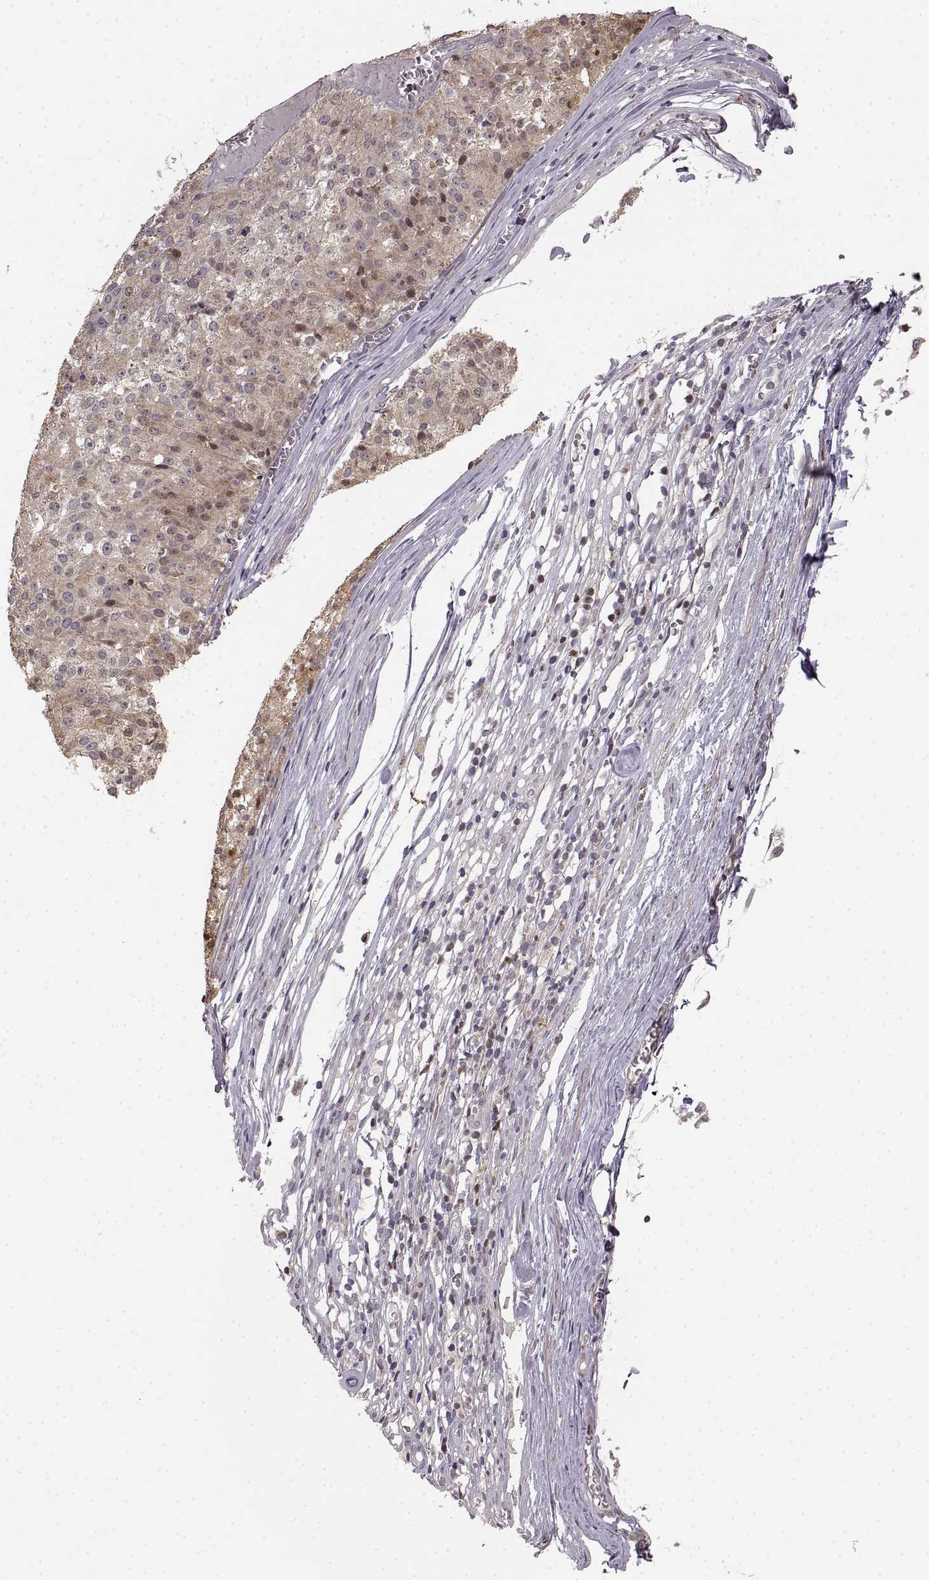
{"staining": {"intensity": "weak", "quantity": ">75%", "location": "cytoplasmic/membranous"}, "tissue": "melanoma", "cell_type": "Tumor cells", "image_type": "cancer", "snomed": [{"axis": "morphology", "description": "Malignant melanoma, Metastatic site"}, {"axis": "topography", "description": "Lymph node"}], "caption": "Immunohistochemical staining of human melanoma exhibits low levels of weak cytoplasmic/membranous protein staining in about >75% of tumor cells.", "gene": "BACH2", "patient": {"sex": "female", "age": 64}}